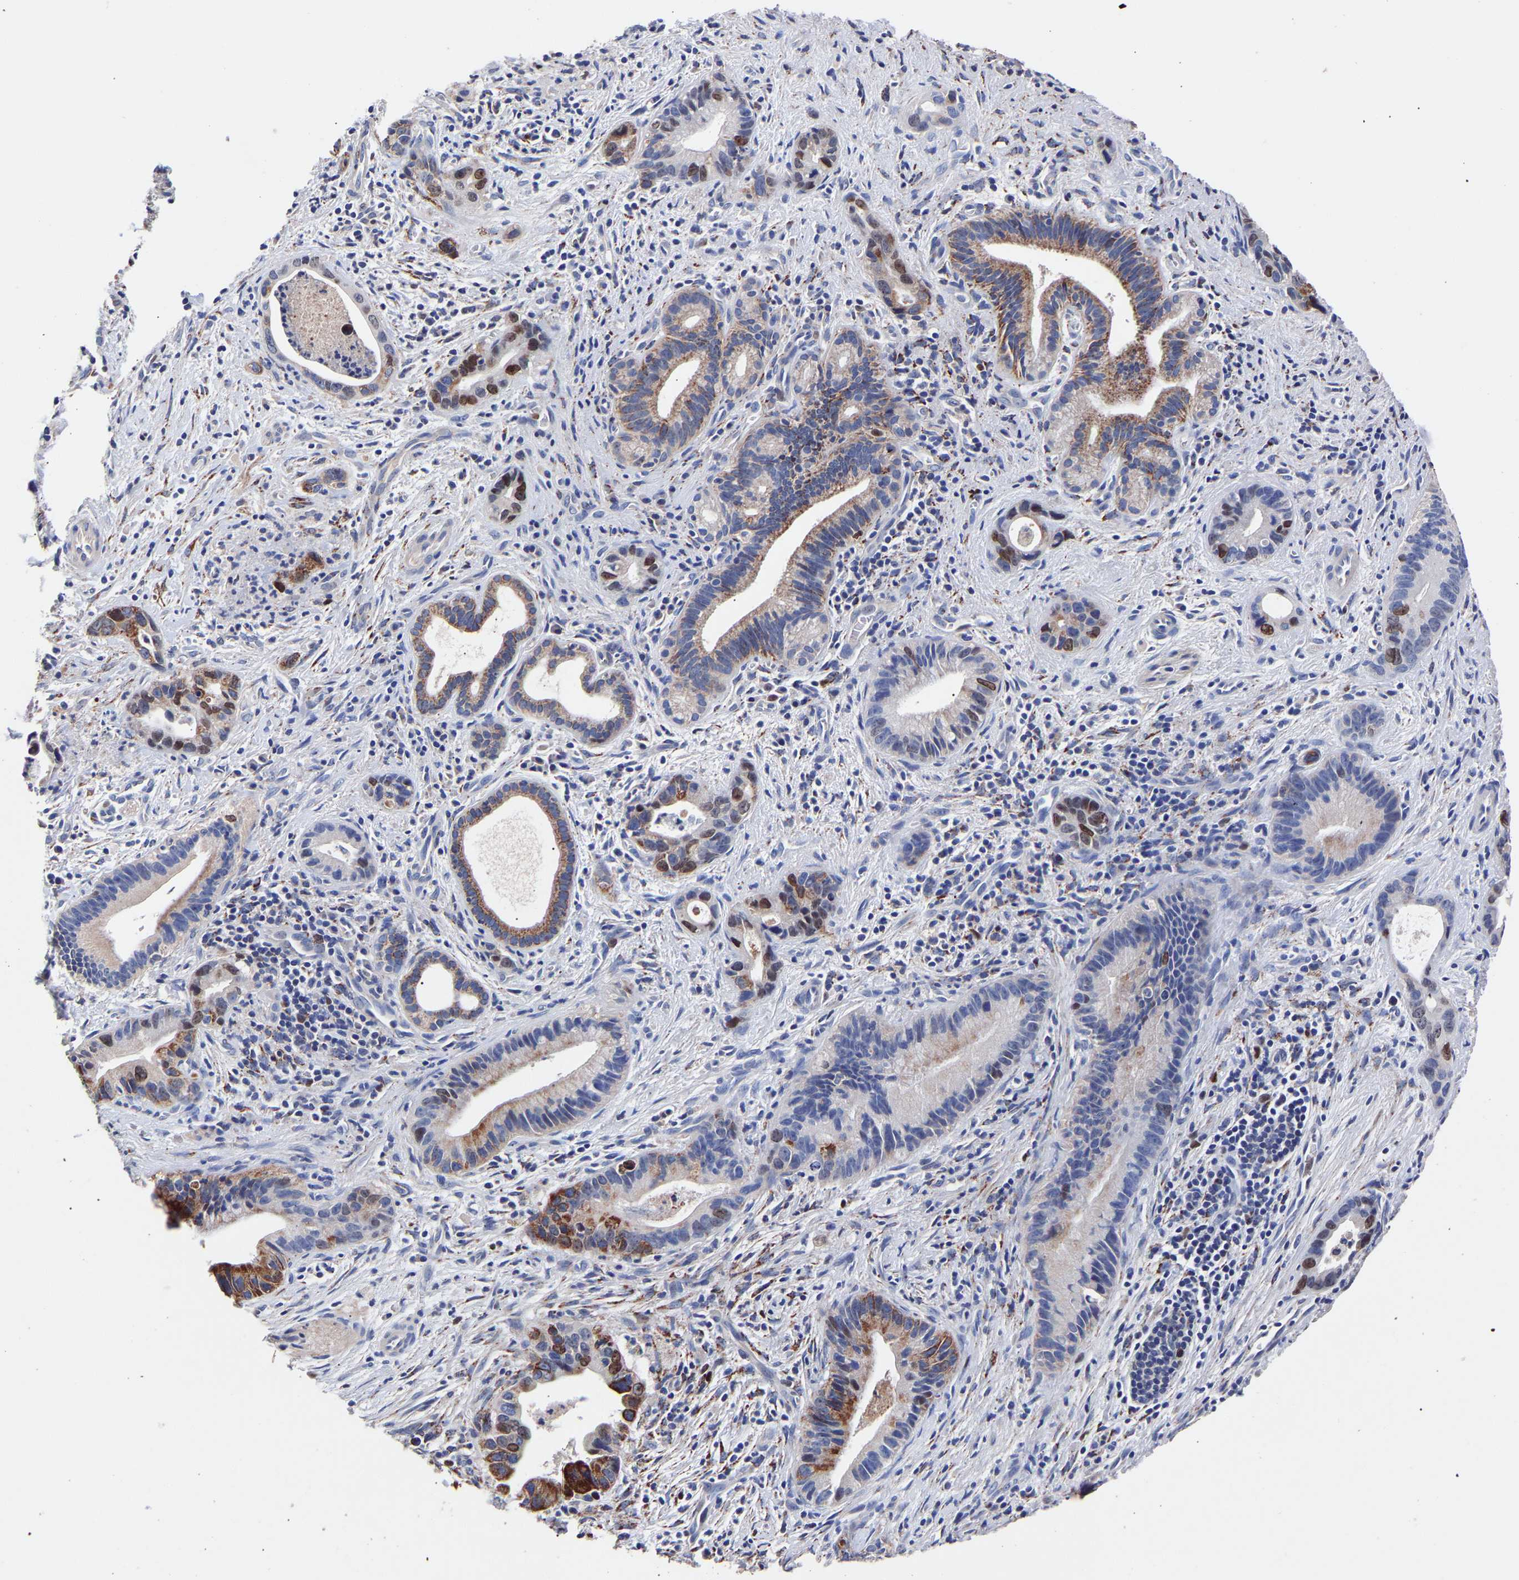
{"staining": {"intensity": "moderate", "quantity": "25%-75%", "location": "cytoplasmic/membranous,nuclear"}, "tissue": "liver cancer", "cell_type": "Tumor cells", "image_type": "cancer", "snomed": [{"axis": "morphology", "description": "Cholangiocarcinoma"}, {"axis": "topography", "description": "Liver"}], "caption": "Liver cancer (cholangiocarcinoma) stained with immunohistochemistry displays moderate cytoplasmic/membranous and nuclear expression in about 25%-75% of tumor cells.", "gene": "SEM1", "patient": {"sex": "female", "age": 55}}